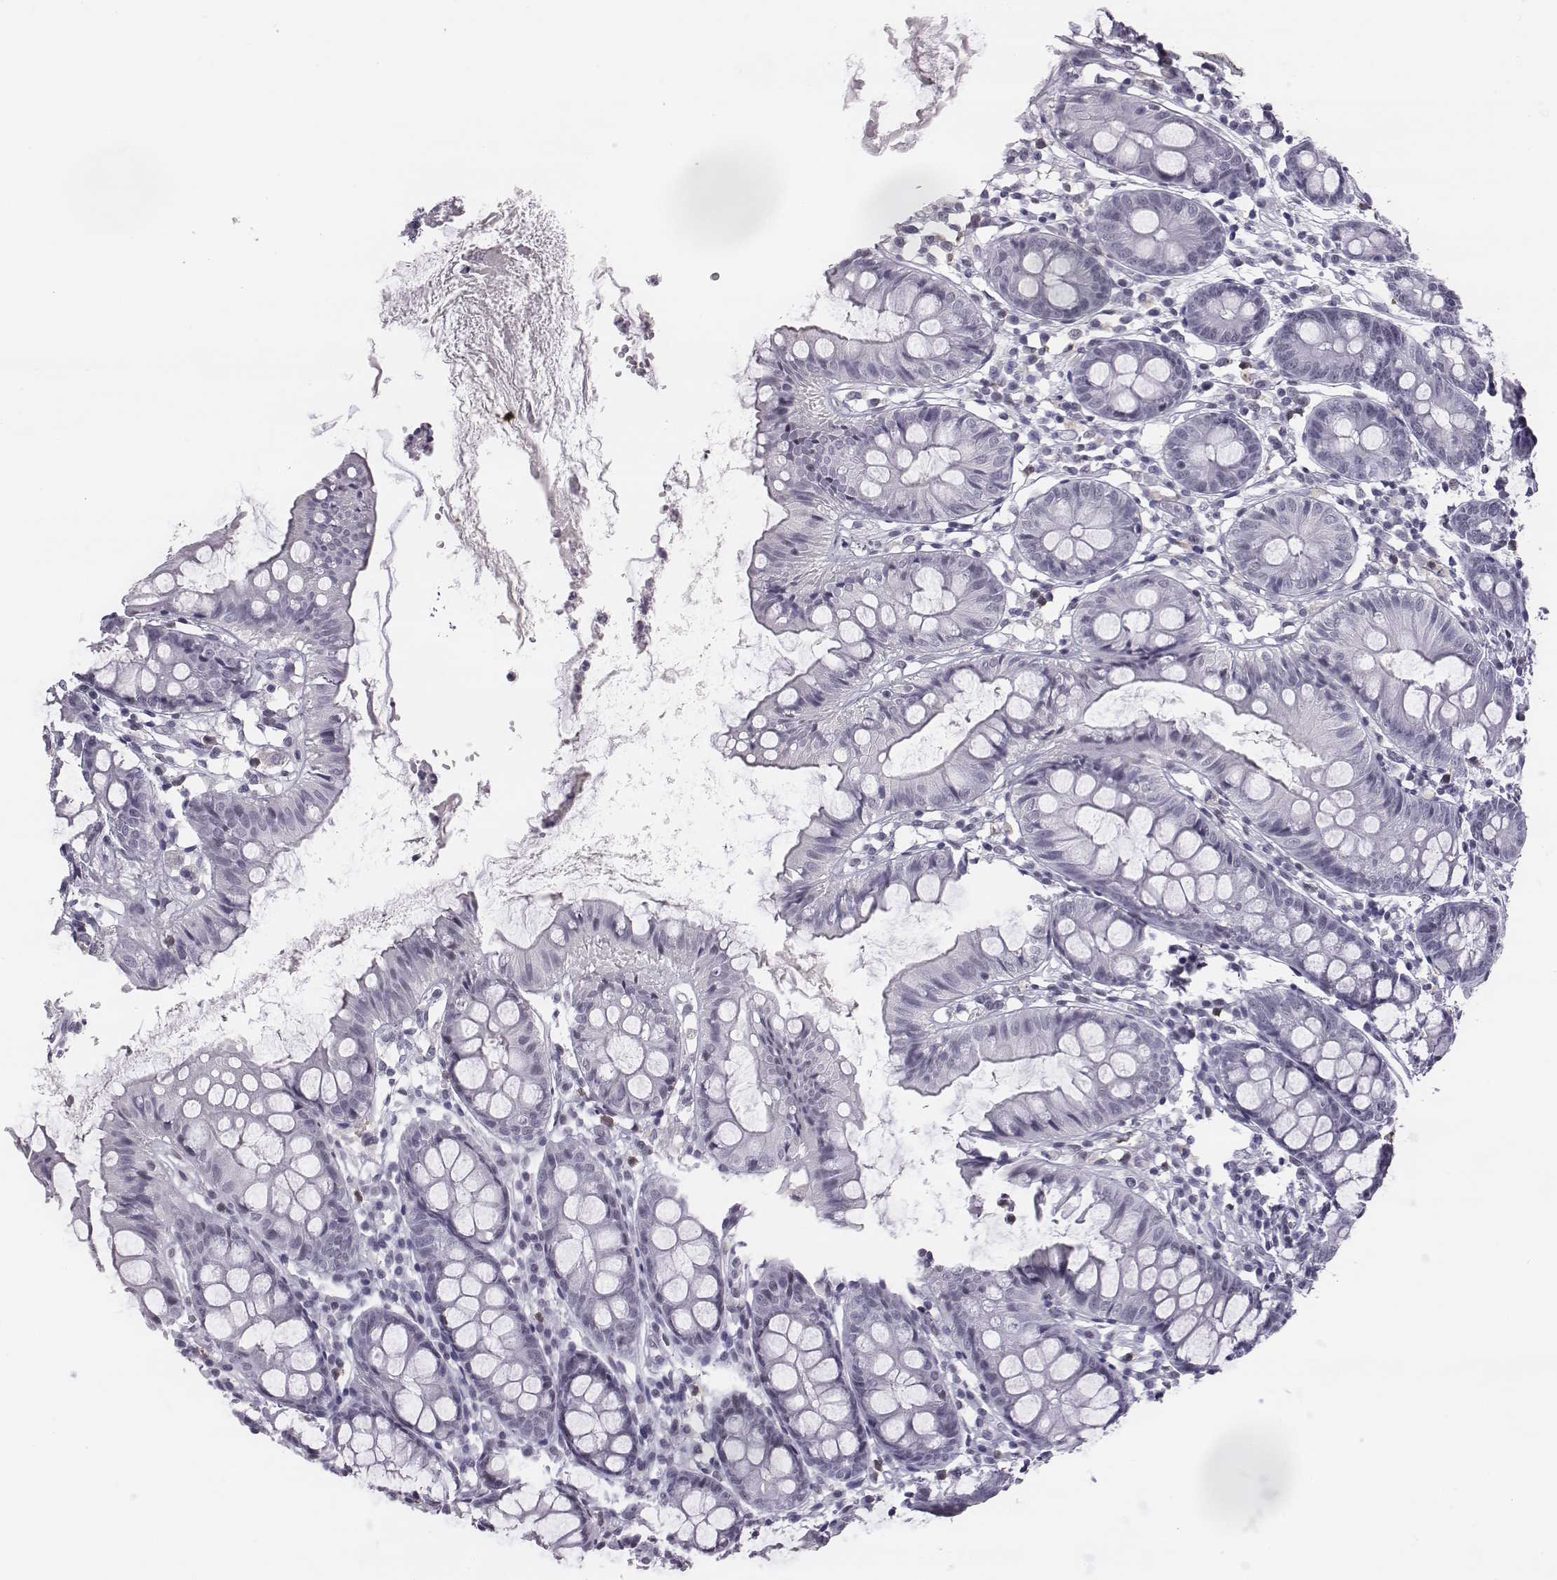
{"staining": {"intensity": "negative", "quantity": "none", "location": "none"}, "tissue": "colon", "cell_type": "Endothelial cells", "image_type": "normal", "snomed": [{"axis": "morphology", "description": "Normal tissue, NOS"}, {"axis": "topography", "description": "Colon"}], "caption": "High power microscopy photomicrograph of an immunohistochemistry (IHC) histopathology image of benign colon, revealing no significant staining in endothelial cells.", "gene": "ACOD1", "patient": {"sex": "female", "age": 84}}